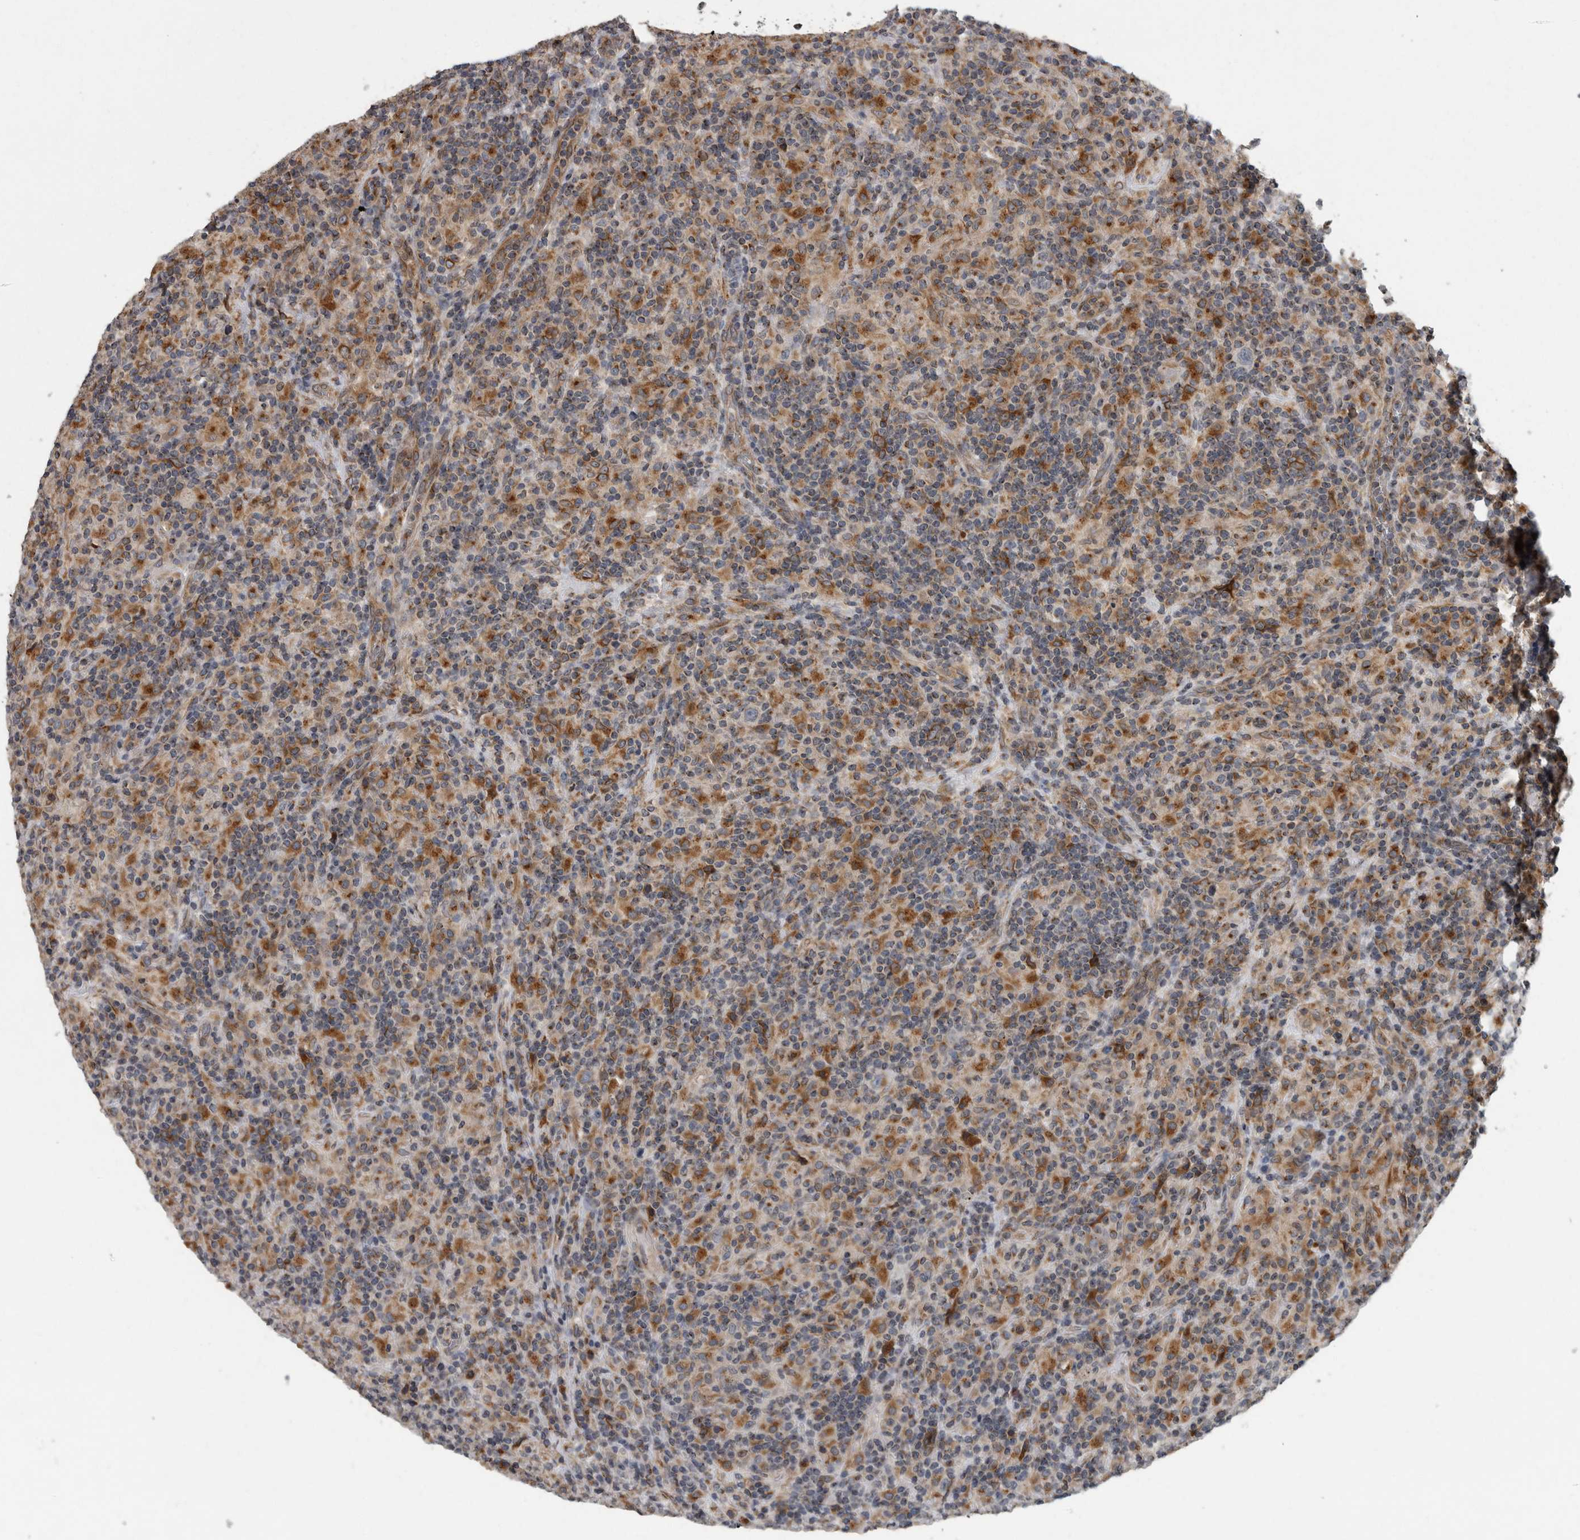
{"staining": {"intensity": "moderate", "quantity": "<25%", "location": "cytoplasmic/membranous"}, "tissue": "lymphoma", "cell_type": "Tumor cells", "image_type": "cancer", "snomed": [{"axis": "morphology", "description": "Hodgkin's disease, NOS"}, {"axis": "topography", "description": "Lymph node"}], "caption": "A photomicrograph of human lymphoma stained for a protein displays moderate cytoplasmic/membranous brown staining in tumor cells.", "gene": "LMAN2L", "patient": {"sex": "male", "age": 70}}